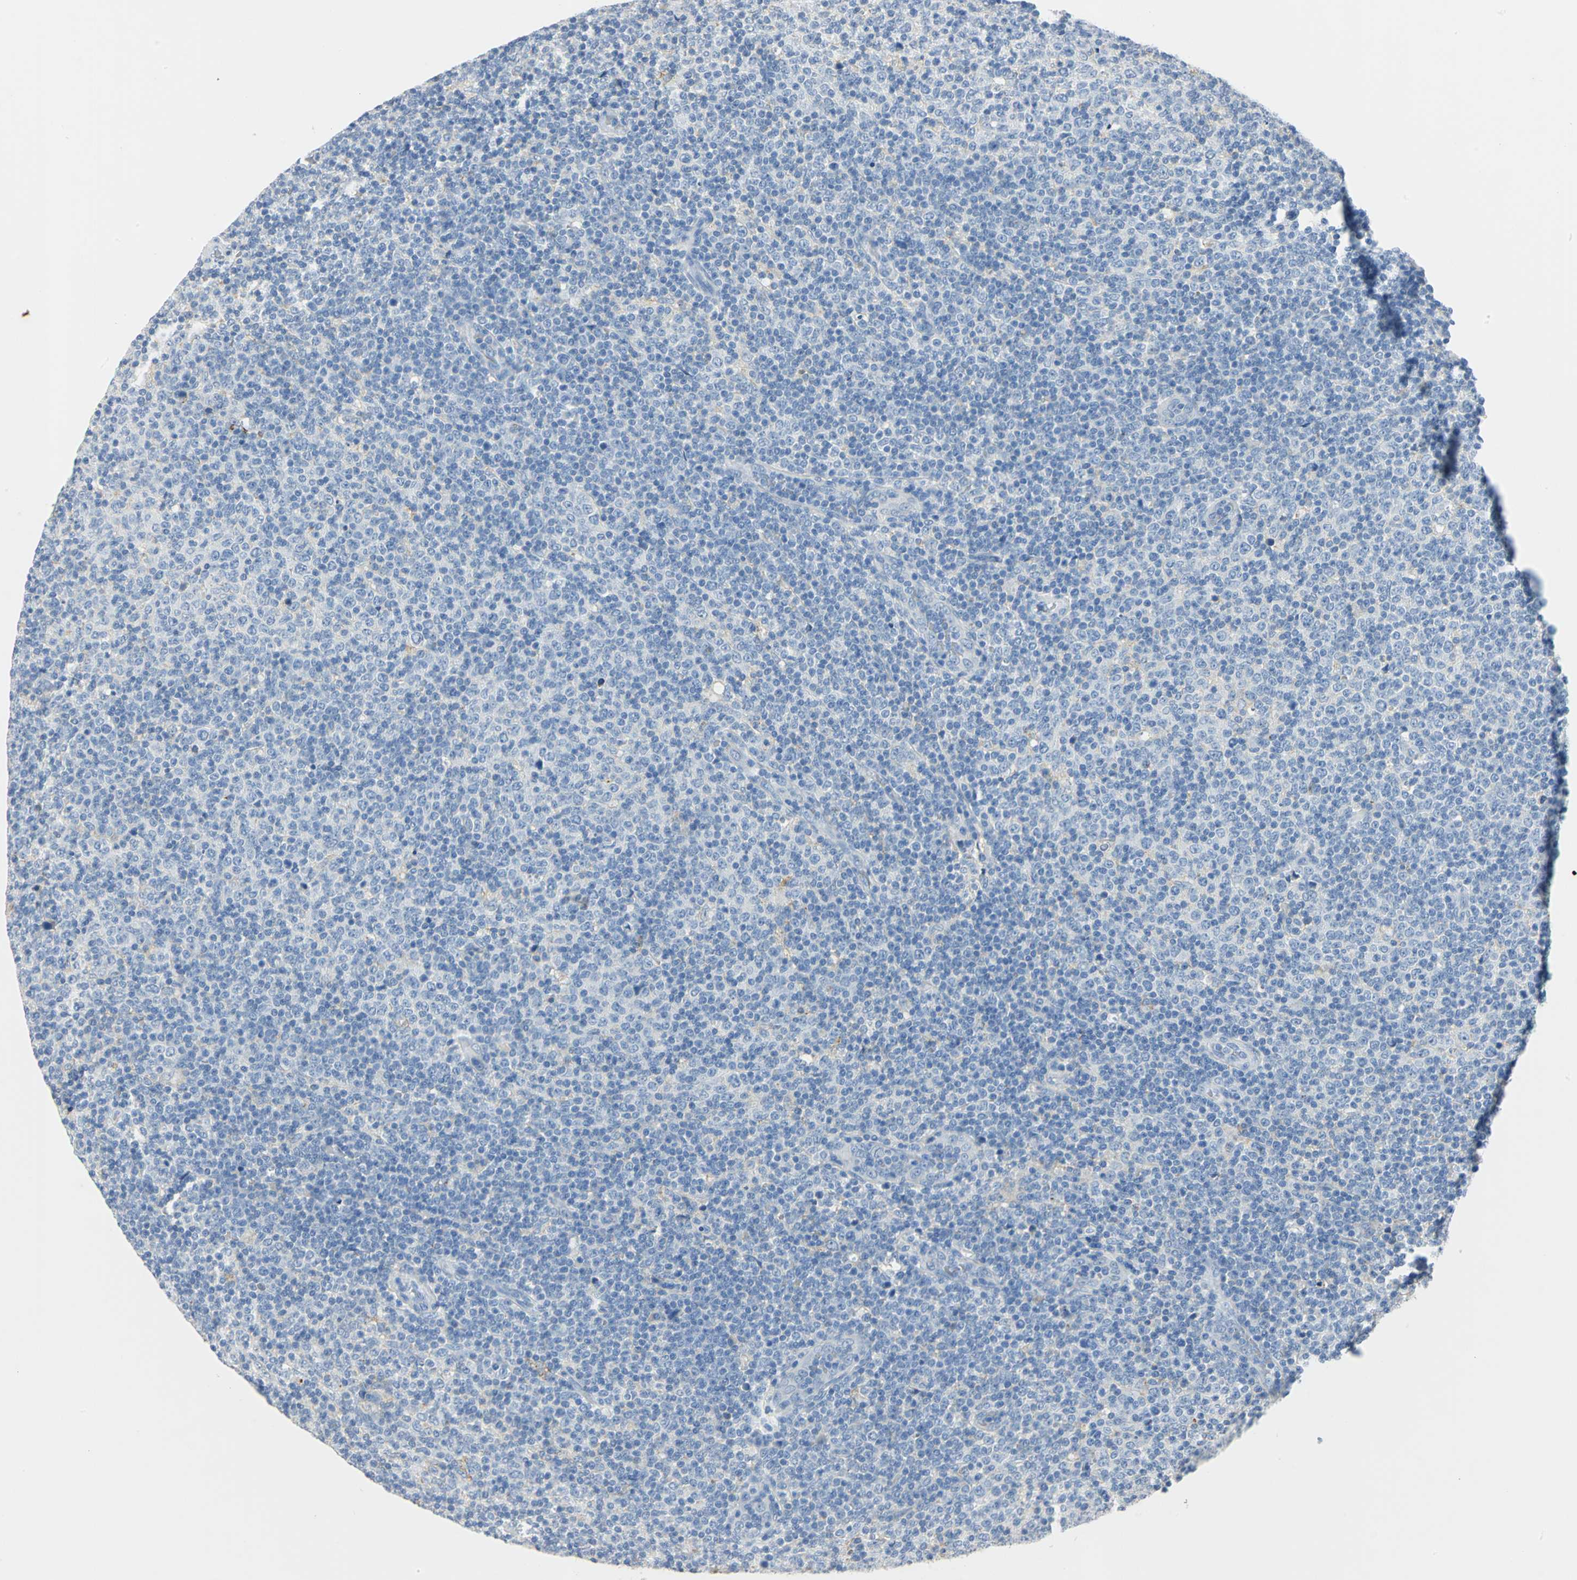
{"staining": {"intensity": "negative", "quantity": "none", "location": "none"}, "tissue": "lymphoma", "cell_type": "Tumor cells", "image_type": "cancer", "snomed": [{"axis": "morphology", "description": "Malignant lymphoma, non-Hodgkin's type, Low grade"}, {"axis": "topography", "description": "Lymph node"}], "caption": "An image of lymphoma stained for a protein demonstrates no brown staining in tumor cells.", "gene": "ANXA4", "patient": {"sex": "male", "age": 70}}